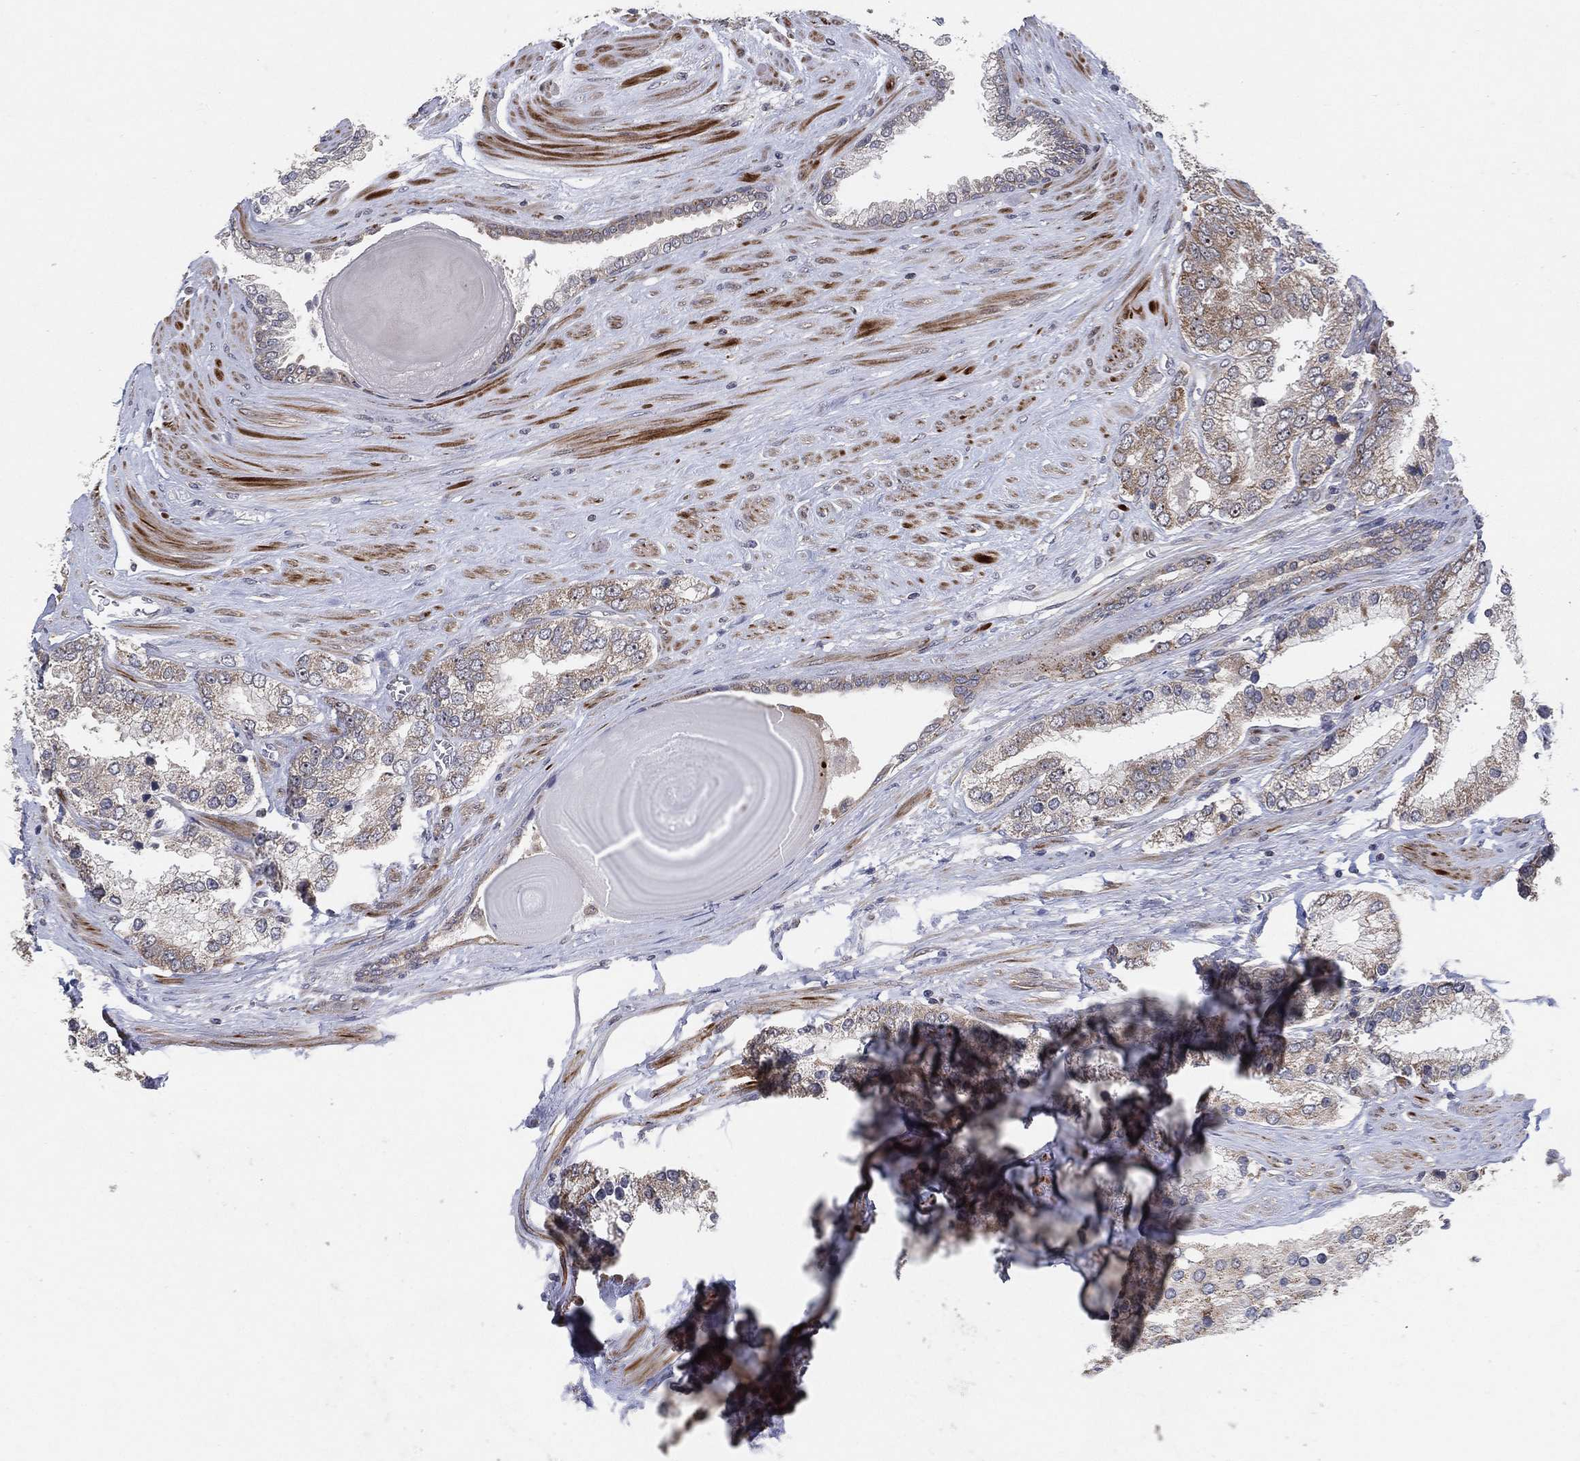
{"staining": {"intensity": "weak", "quantity": "25%-75%", "location": "cytoplasmic/membranous"}, "tissue": "prostate cancer", "cell_type": "Tumor cells", "image_type": "cancer", "snomed": [{"axis": "morphology", "description": "Adenocarcinoma, Low grade"}, {"axis": "topography", "description": "Prostate"}], "caption": "DAB (3,3'-diaminobenzidine) immunohistochemical staining of low-grade adenocarcinoma (prostate) shows weak cytoplasmic/membranous protein positivity in approximately 25%-75% of tumor cells.", "gene": "FAM104A", "patient": {"sex": "male", "age": 69}}